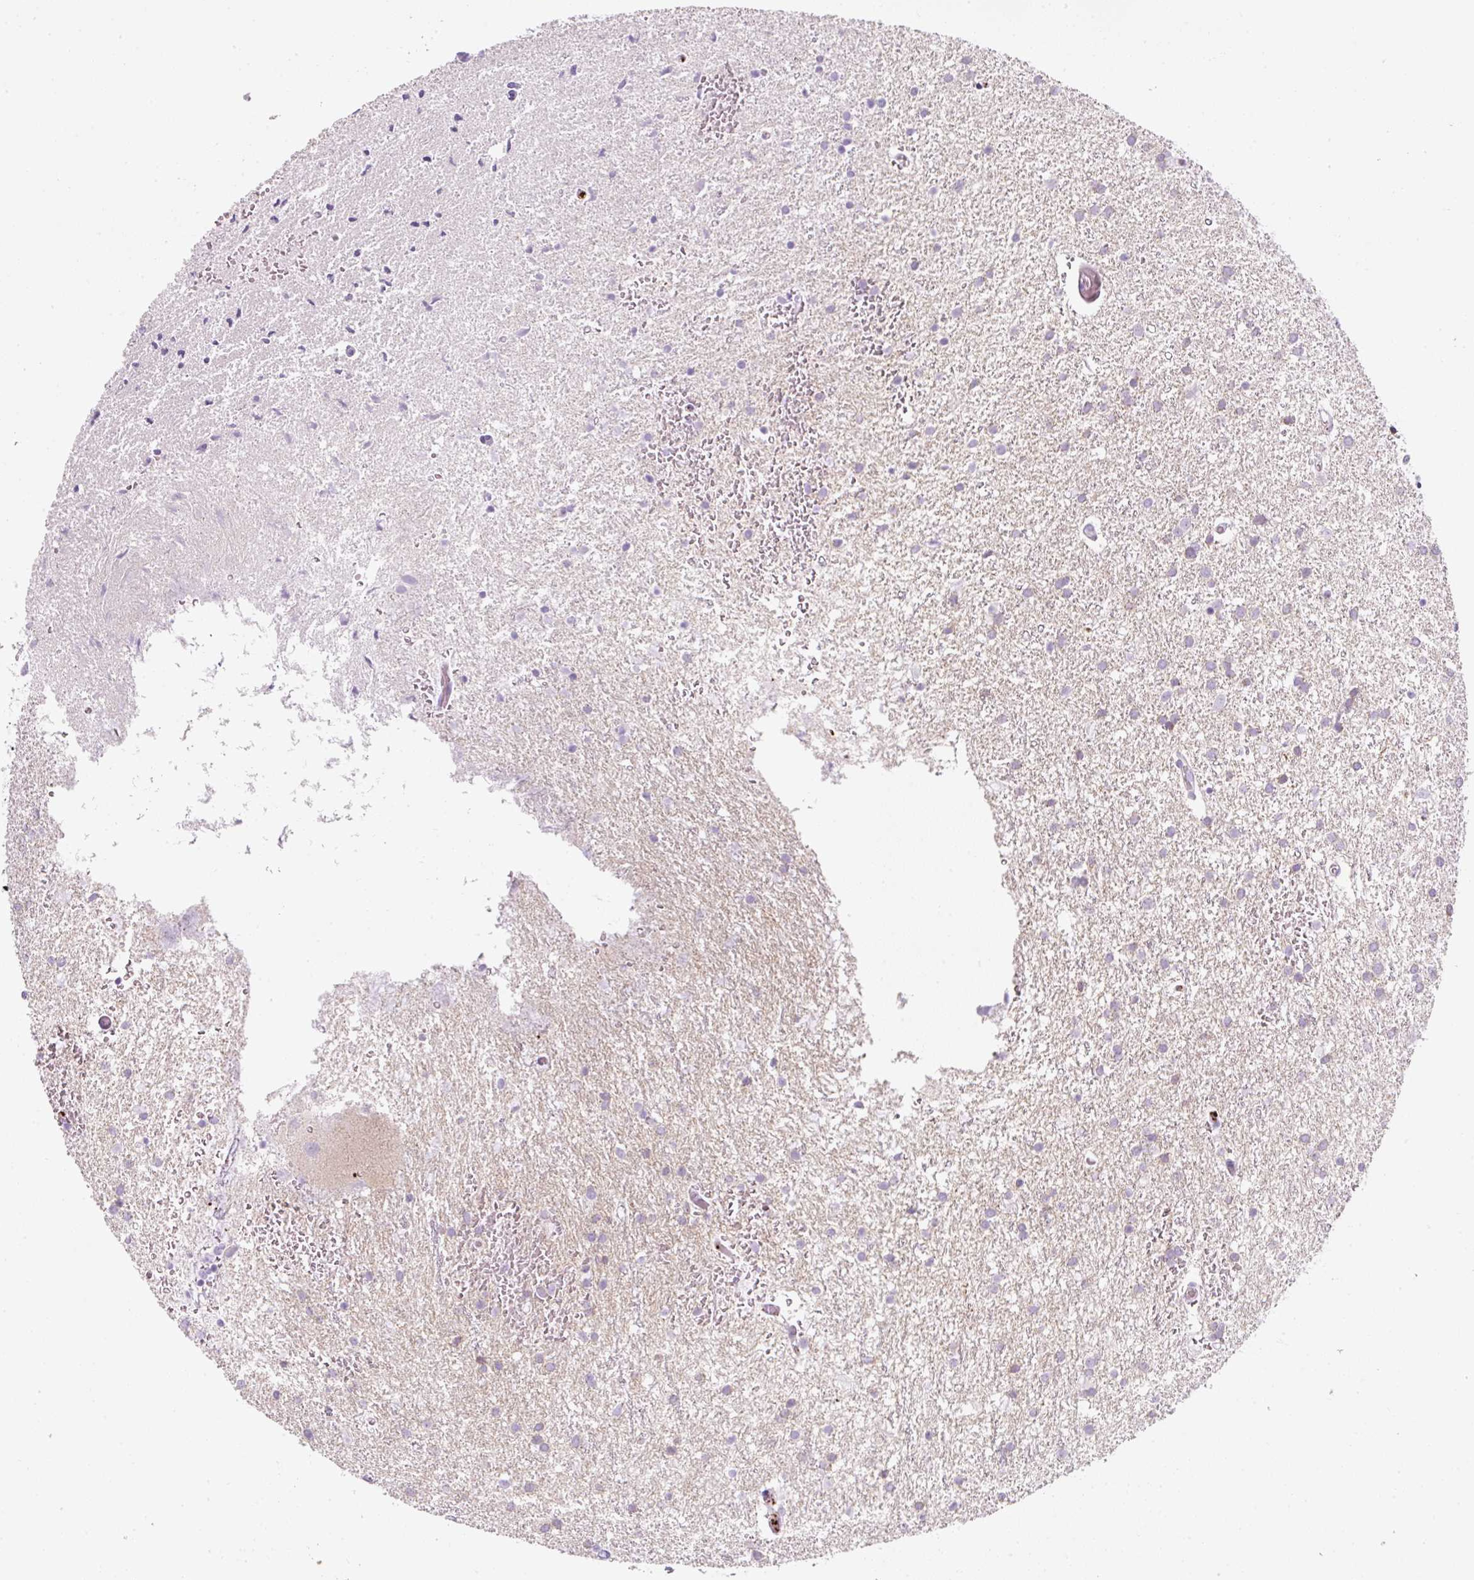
{"staining": {"intensity": "negative", "quantity": "none", "location": "none"}, "tissue": "glioma", "cell_type": "Tumor cells", "image_type": "cancer", "snomed": [{"axis": "morphology", "description": "Glioma, malignant, High grade"}, {"axis": "topography", "description": "Brain"}], "caption": "Immunohistochemistry histopathology image of neoplastic tissue: glioma stained with DAB demonstrates no significant protein expression in tumor cells.", "gene": "PF4V1", "patient": {"sex": "female", "age": 50}}